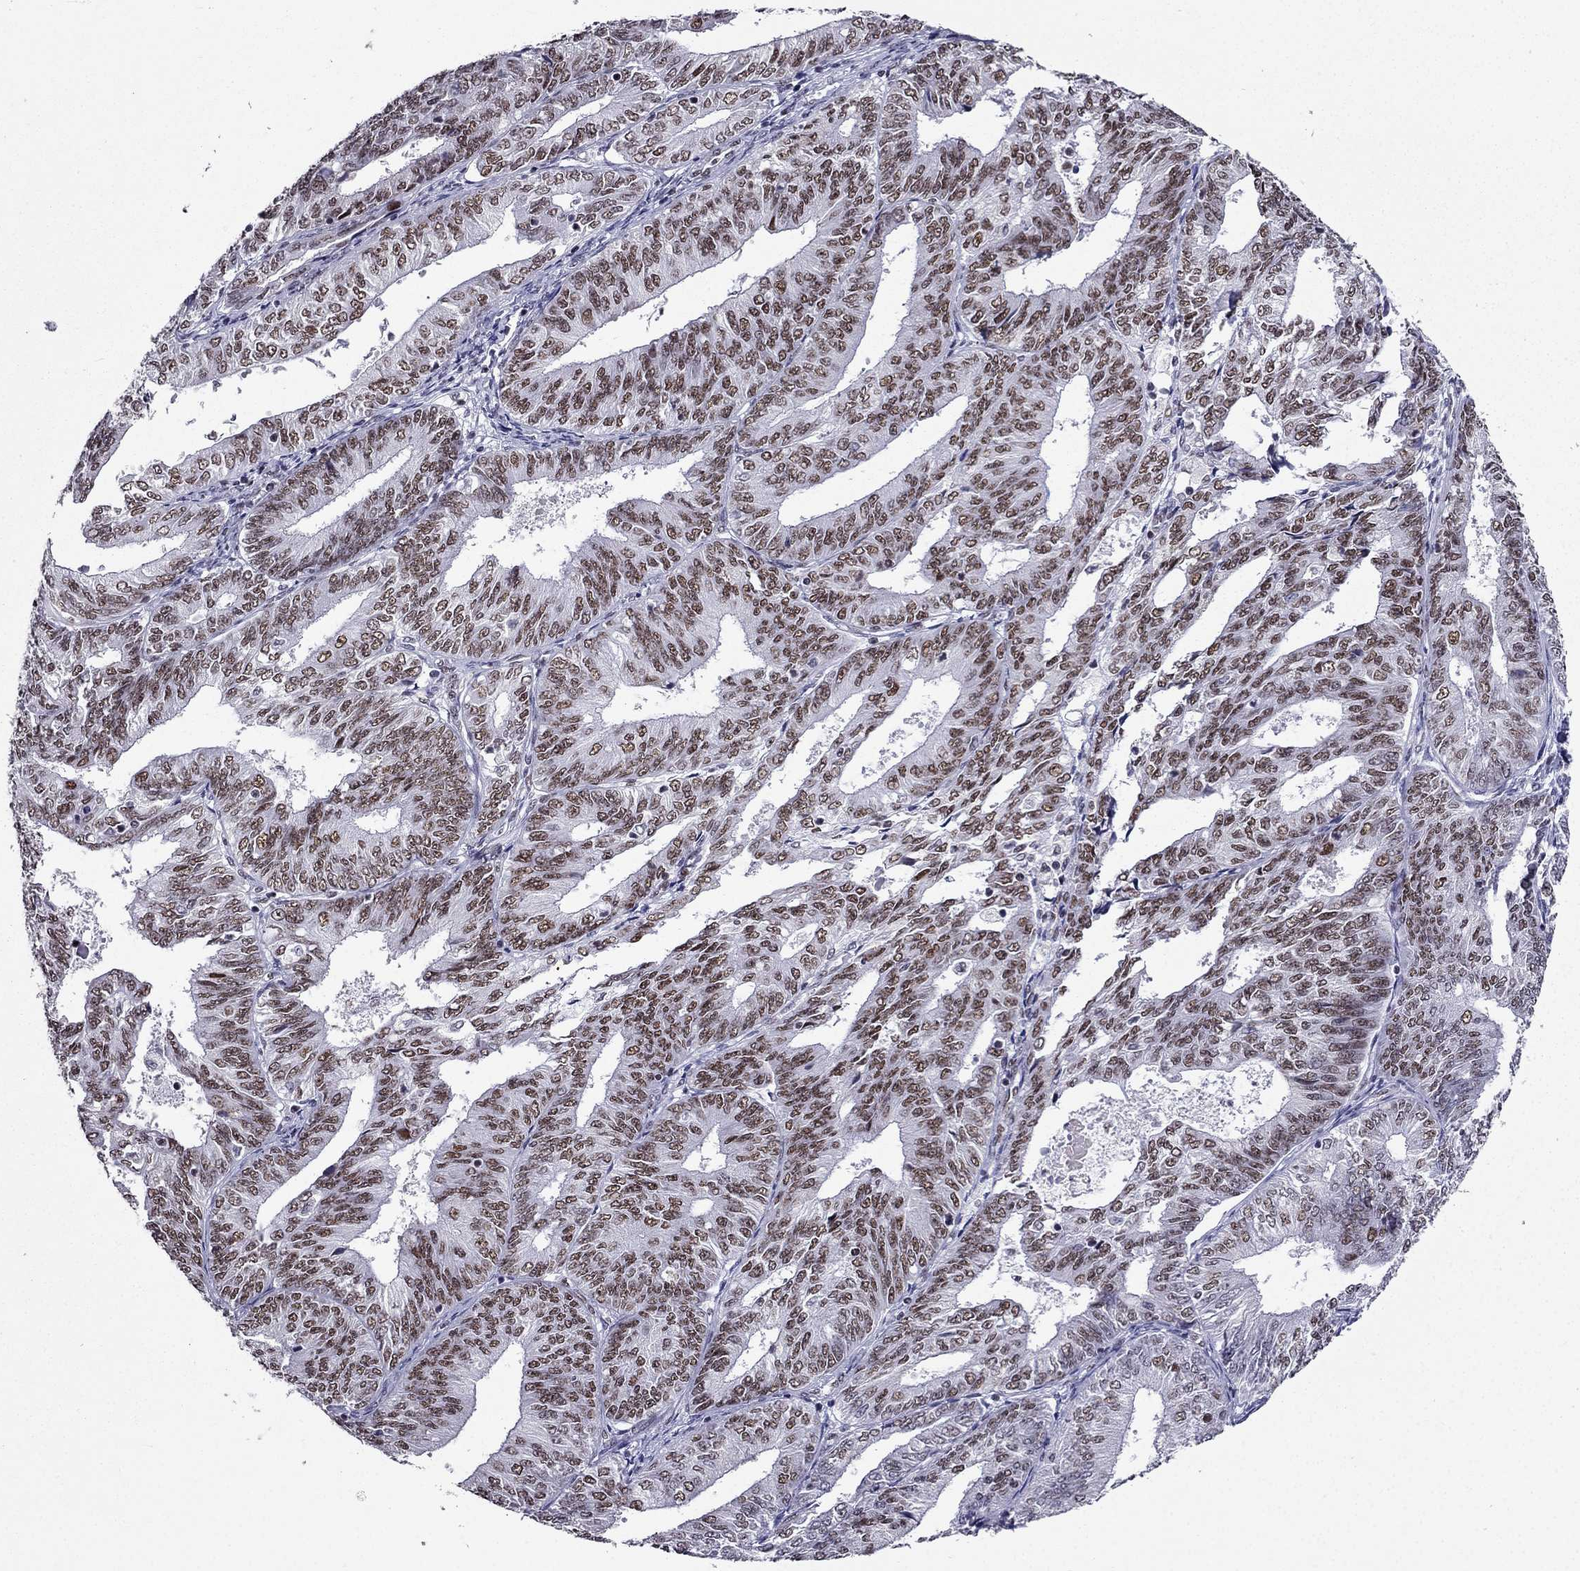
{"staining": {"intensity": "moderate", "quantity": "25%-75%", "location": "nuclear"}, "tissue": "endometrial cancer", "cell_type": "Tumor cells", "image_type": "cancer", "snomed": [{"axis": "morphology", "description": "Adenocarcinoma, NOS"}, {"axis": "topography", "description": "Endometrium"}], "caption": "Immunohistochemical staining of human endometrial cancer demonstrates moderate nuclear protein staining in approximately 25%-75% of tumor cells.", "gene": "ZNF420", "patient": {"sex": "female", "age": 58}}